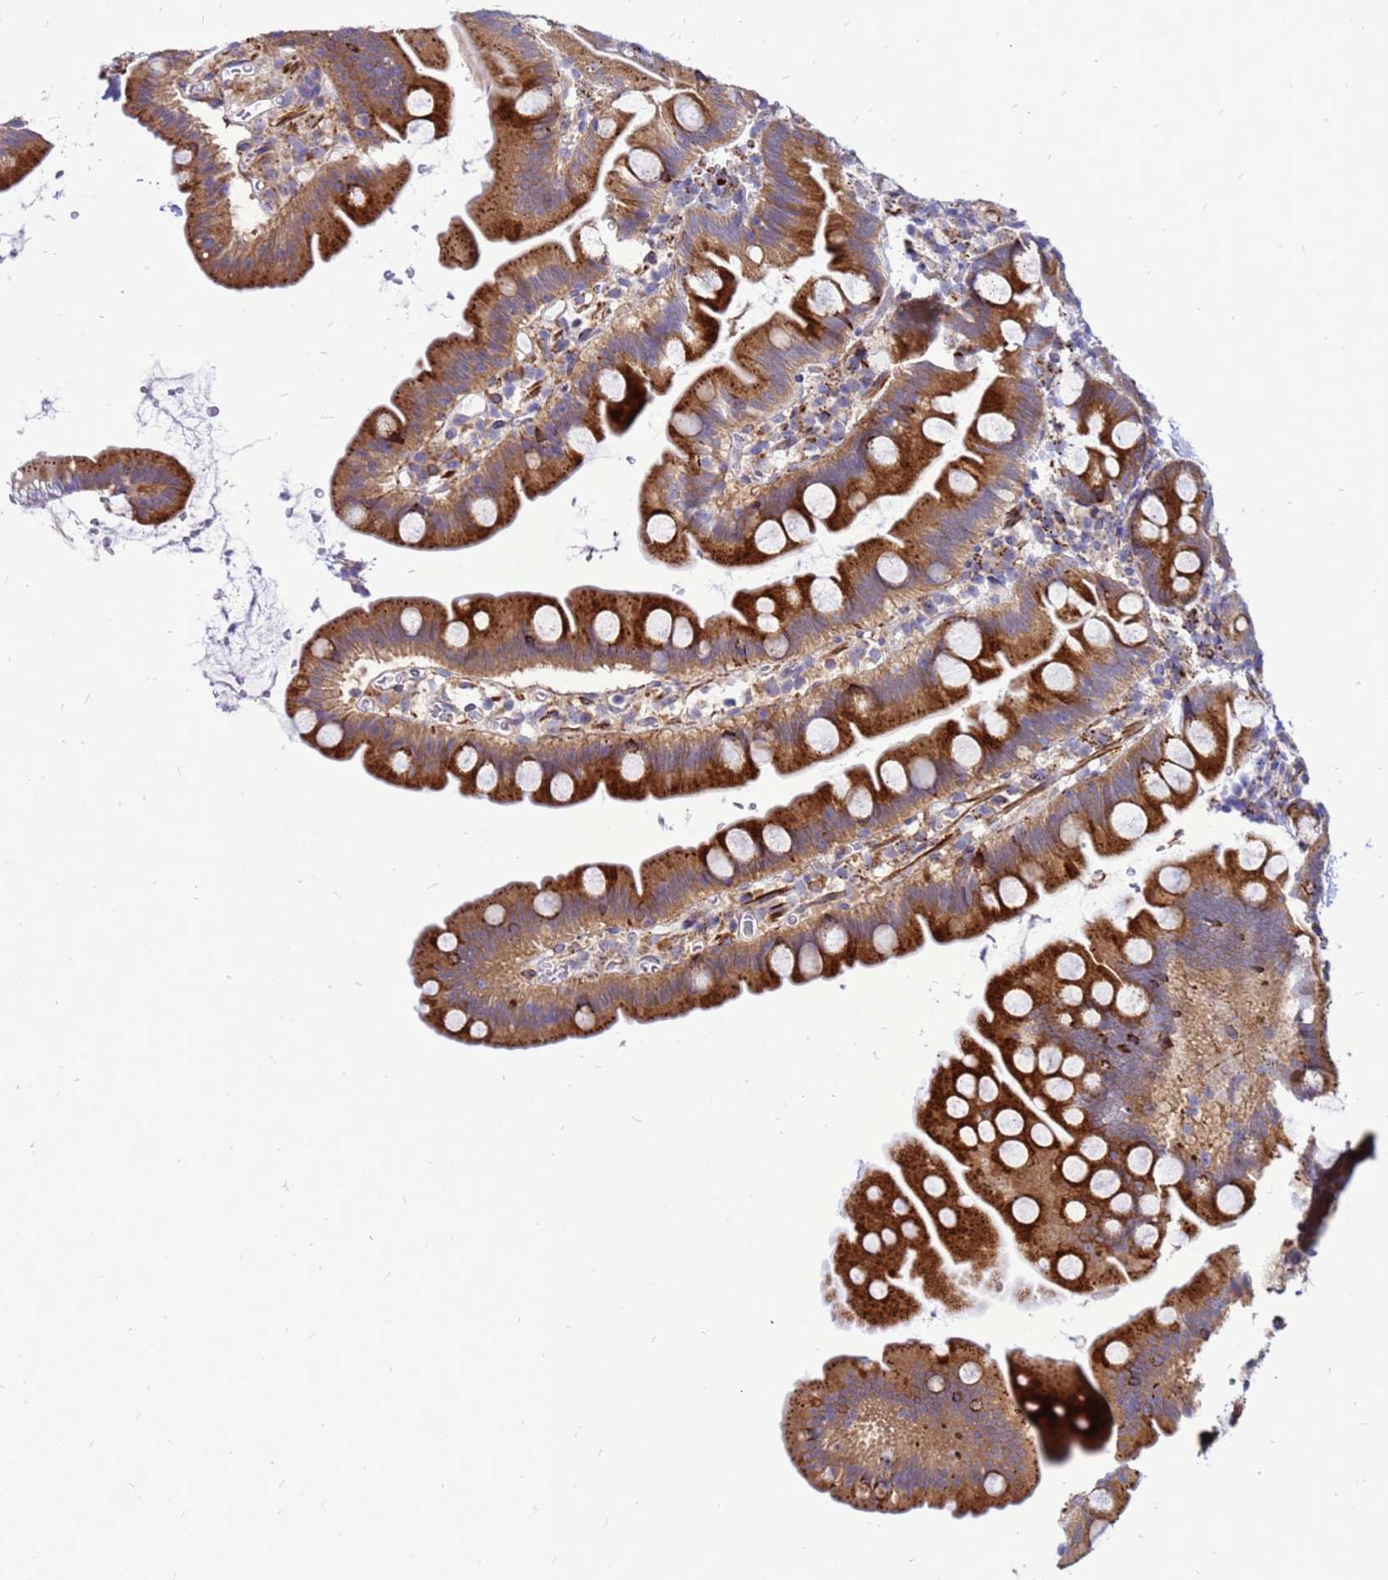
{"staining": {"intensity": "strong", "quantity": "25%-75%", "location": "cytoplasmic/membranous"}, "tissue": "small intestine", "cell_type": "Glandular cells", "image_type": "normal", "snomed": [{"axis": "morphology", "description": "Normal tissue, NOS"}, {"axis": "topography", "description": "Small intestine"}], "caption": "Protein expression analysis of benign small intestine displays strong cytoplasmic/membranous expression in about 25%-75% of glandular cells.", "gene": "FHIP1A", "patient": {"sex": "female", "age": 68}}